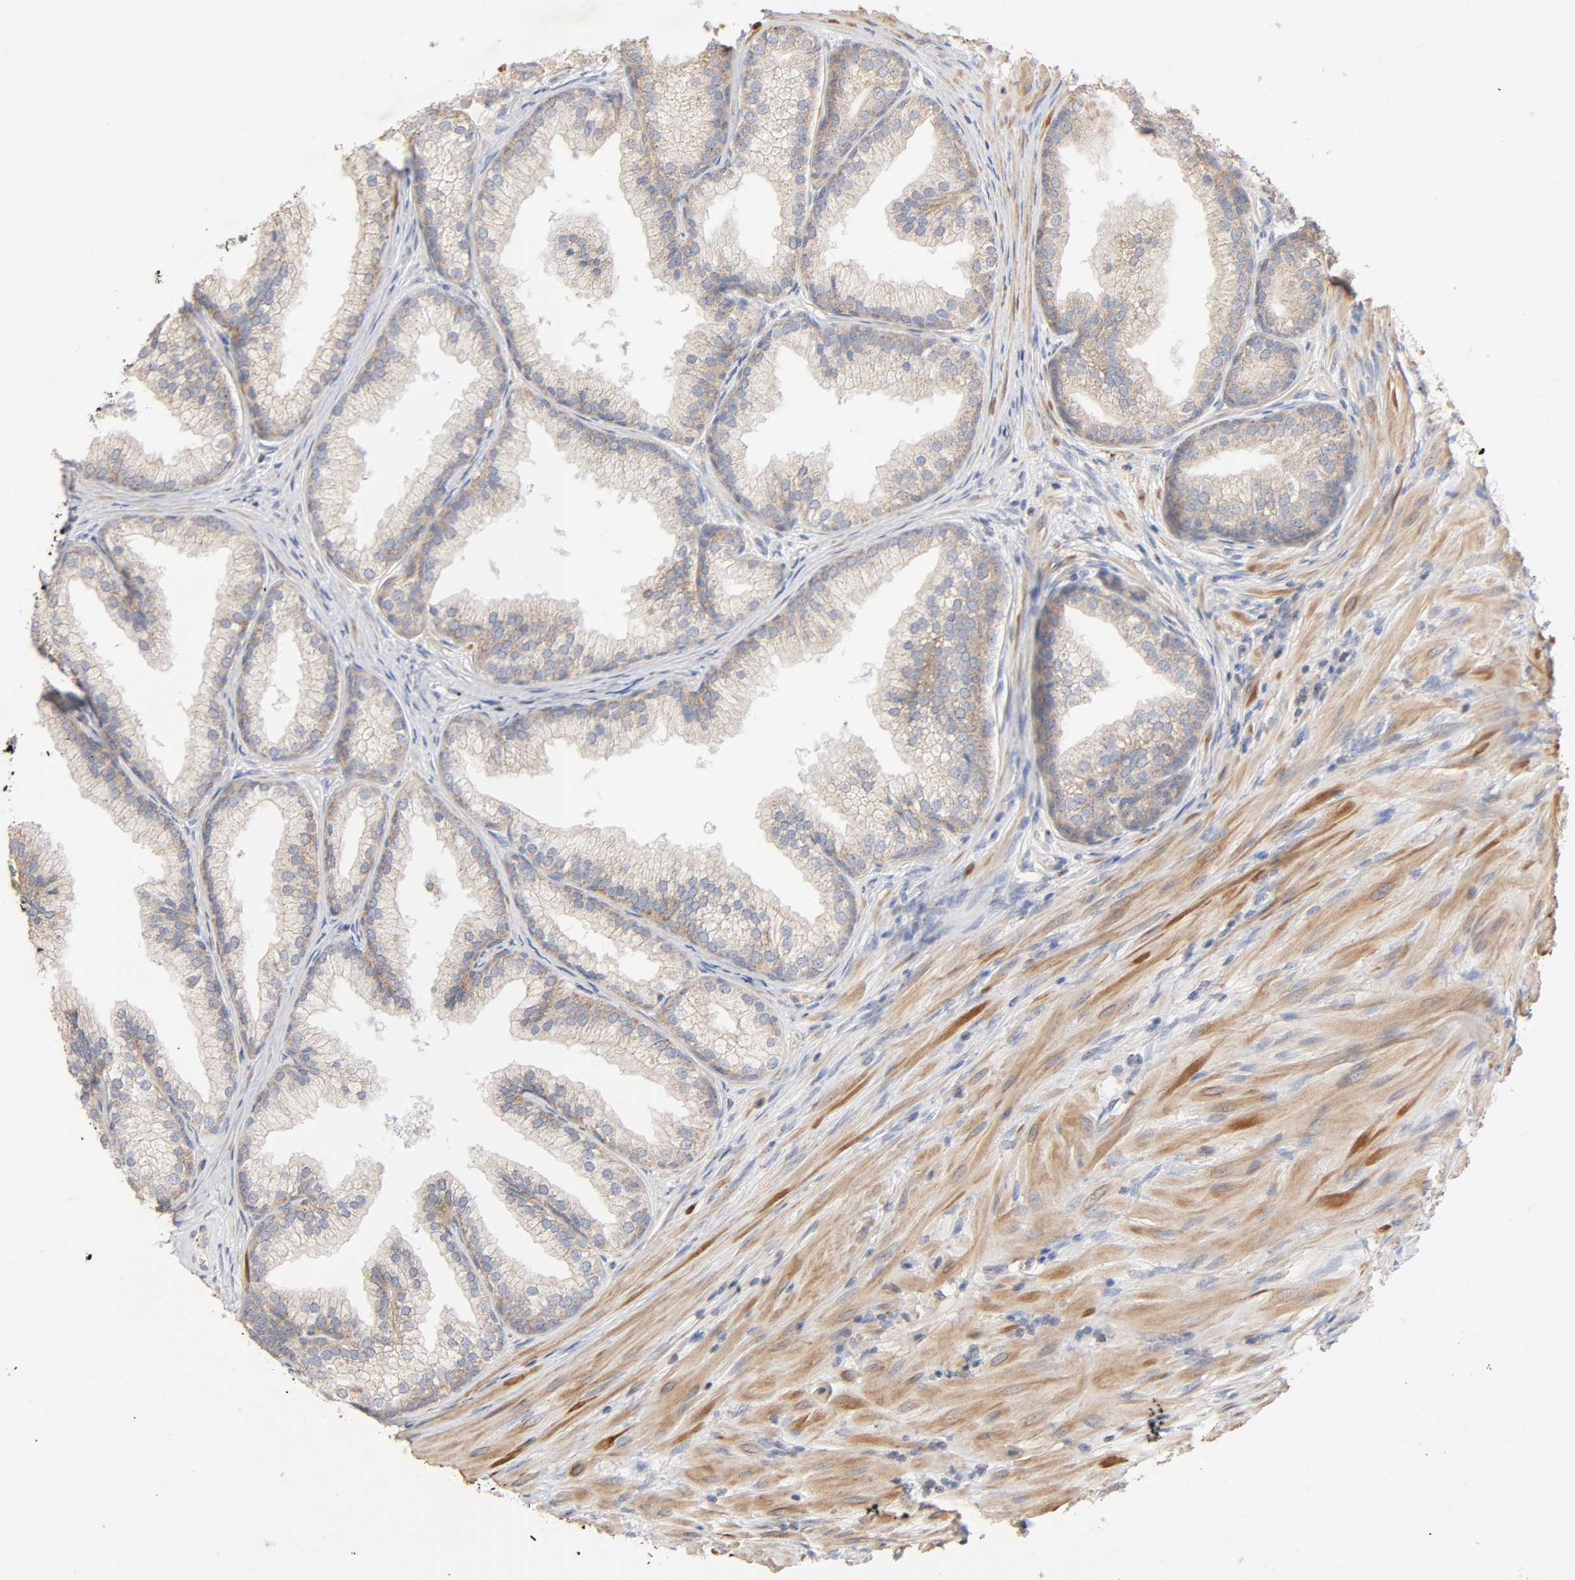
{"staining": {"intensity": "moderate", "quantity": ">75%", "location": "cytoplasmic/membranous"}, "tissue": "prostate", "cell_type": "Glandular cells", "image_type": "normal", "snomed": [{"axis": "morphology", "description": "Normal tissue, NOS"}, {"axis": "topography", "description": "Prostate"}], "caption": "The histopathology image shows a brown stain indicating the presence of a protein in the cytoplasmic/membranous of glandular cells in prostate.", "gene": "SYT16", "patient": {"sex": "male", "age": 76}}